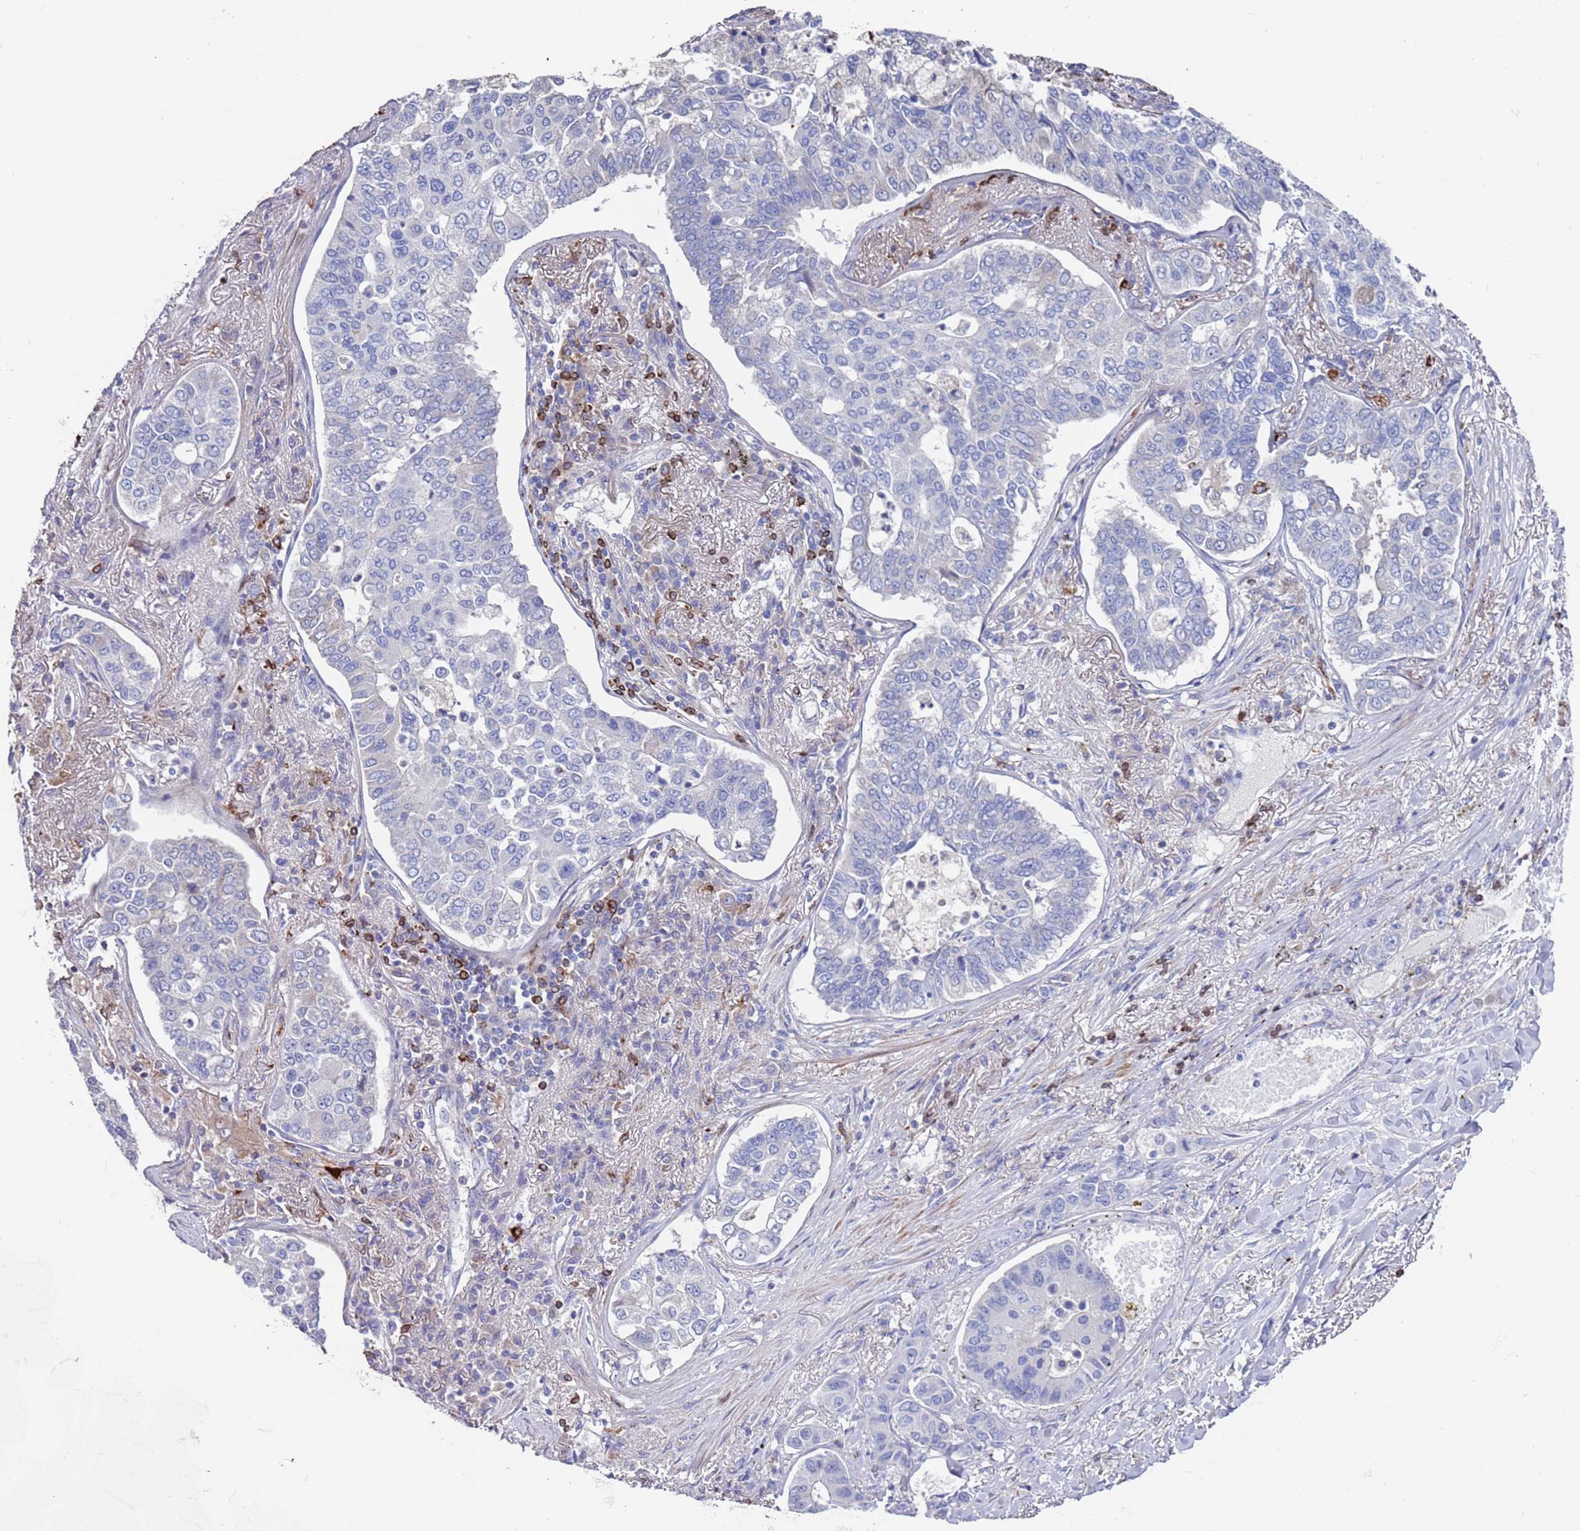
{"staining": {"intensity": "negative", "quantity": "none", "location": "none"}, "tissue": "lung cancer", "cell_type": "Tumor cells", "image_type": "cancer", "snomed": [{"axis": "morphology", "description": "Adenocarcinoma, NOS"}, {"axis": "topography", "description": "Lung"}], "caption": "An image of human lung cancer (adenocarcinoma) is negative for staining in tumor cells.", "gene": "GREB1L", "patient": {"sex": "male", "age": 49}}